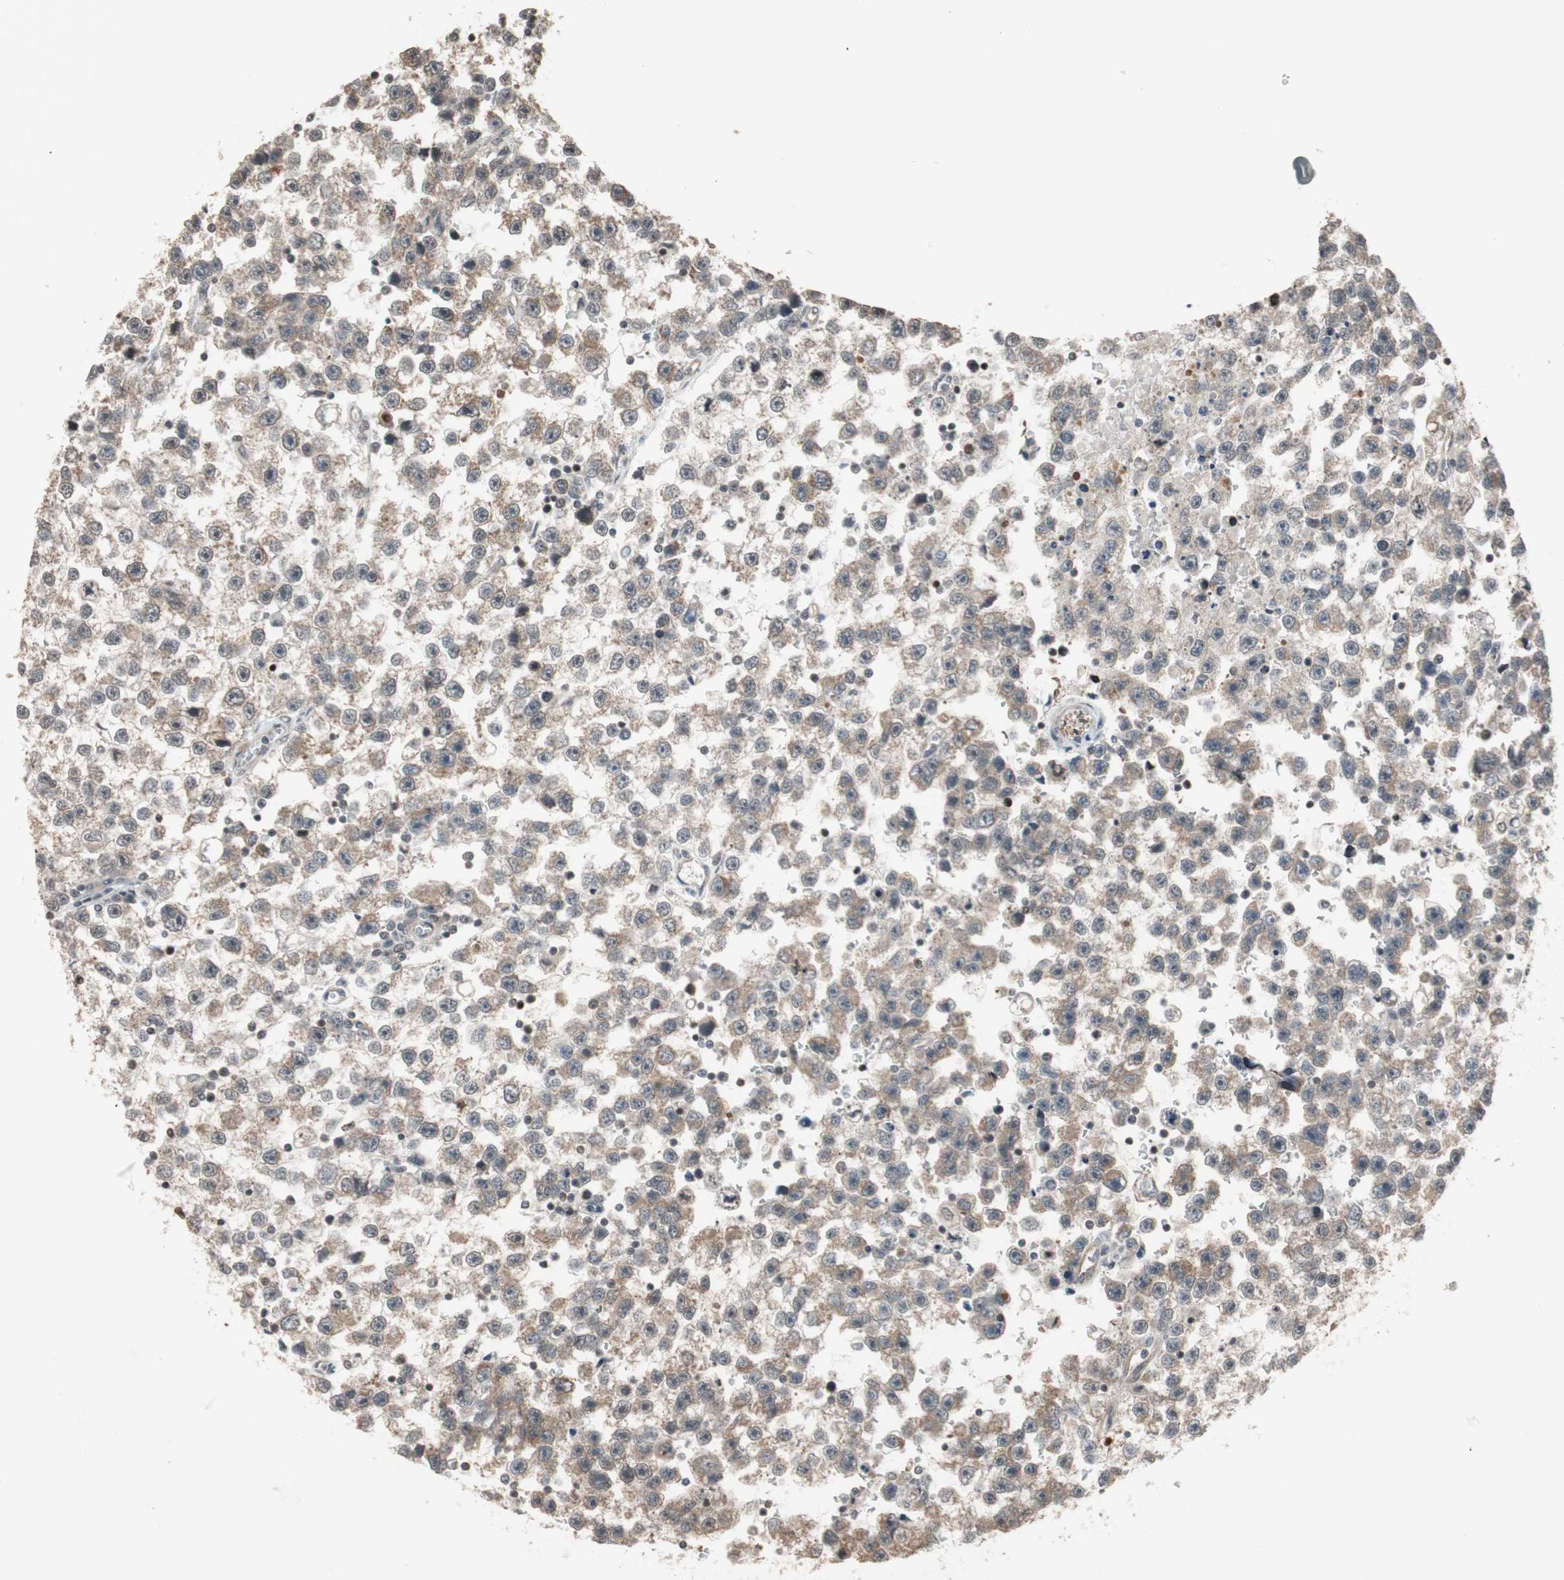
{"staining": {"intensity": "weak", "quantity": ">75%", "location": "cytoplasmic/membranous"}, "tissue": "testis cancer", "cell_type": "Tumor cells", "image_type": "cancer", "snomed": [{"axis": "morphology", "description": "Seminoma, NOS"}, {"axis": "topography", "description": "Testis"}], "caption": "Immunohistochemistry (IHC) photomicrograph of neoplastic tissue: testis cancer stained using IHC demonstrates low levels of weak protein expression localized specifically in the cytoplasmic/membranous of tumor cells, appearing as a cytoplasmic/membranous brown color.", "gene": "DRAP1", "patient": {"sex": "male", "age": 33}}